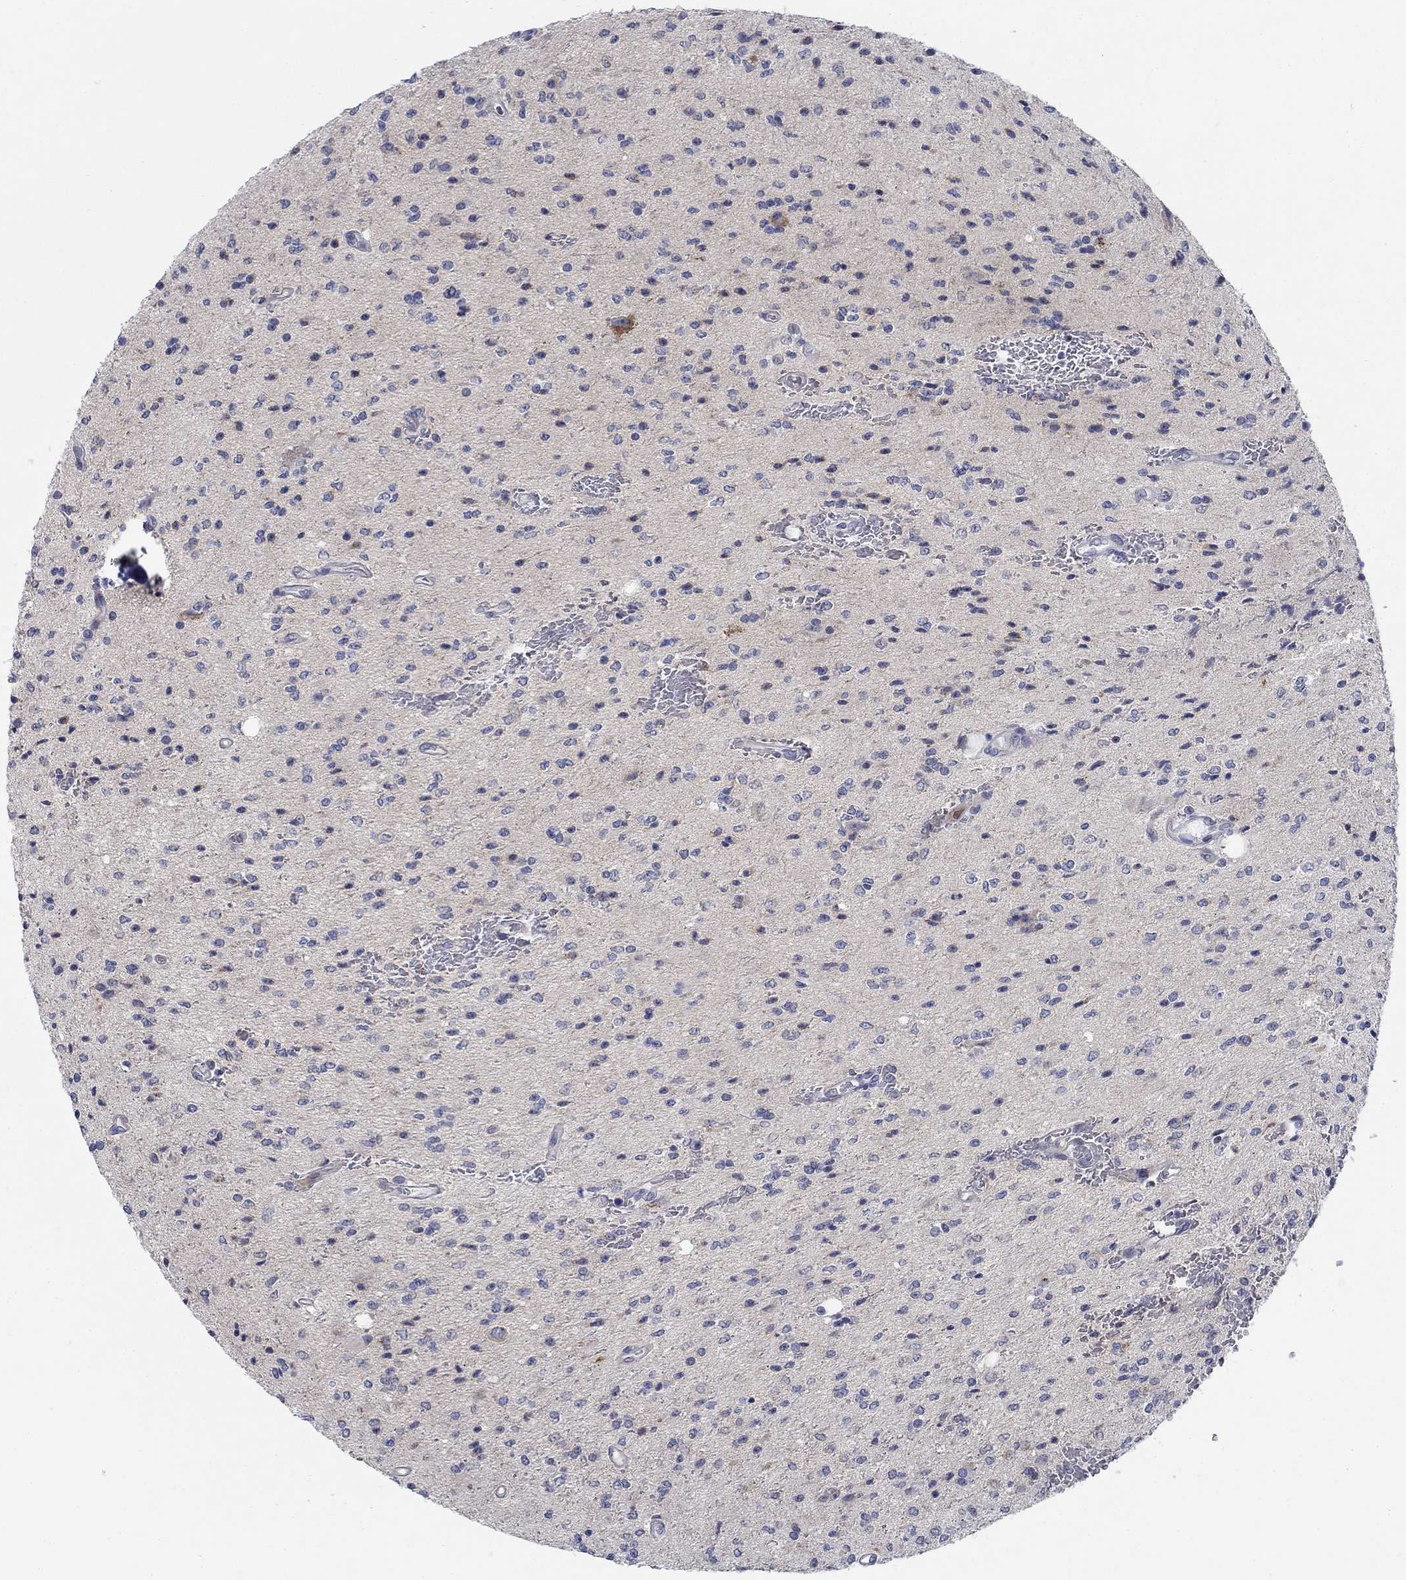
{"staining": {"intensity": "negative", "quantity": "none", "location": "none"}, "tissue": "glioma", "cell_type": "Tumor cells", "image_type": "cancer", "snomed": [{"axis": "morphology", "description": "Glioma, malignant, Low grade"}, {"axis": "topography", "description": "Brain"}], "caption": "This is an IHC photomicrograph of glioma. There is no positivity in tumor cells.", "gene": "DNER", "patient": {"sex": "male", "age": 67}}